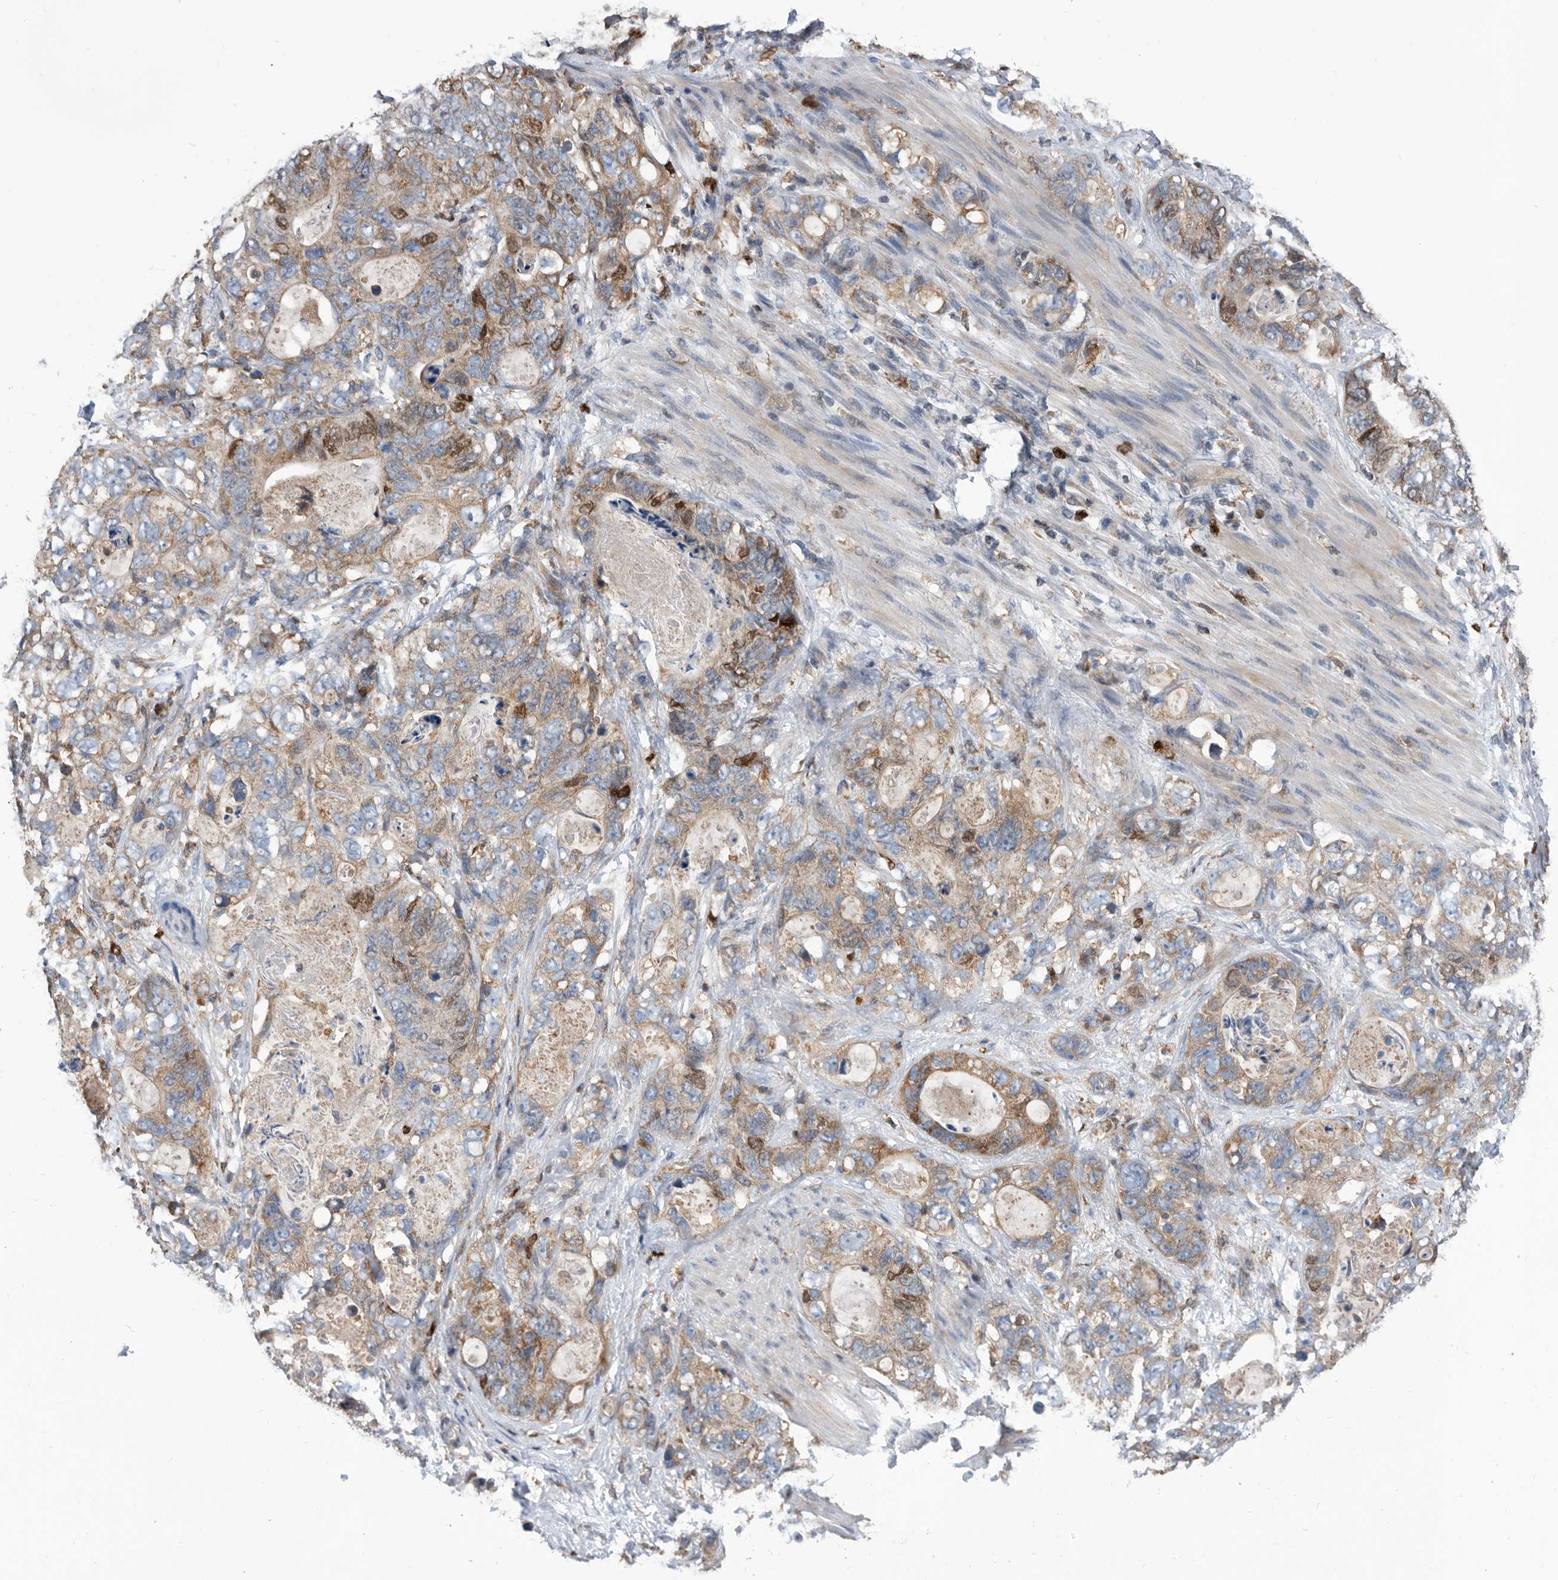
{"staining": {"intensity": "moderate", "quantity": ">75%", "location": "cytoplasmic/membranous,nuclear"}, "tissue": "stomach cancer", "cell_type": "Tumor cells", "image_type": "cancer", "snomed": [{"axis": "morphology", "description": "Normal tissue, NOS"}, {"axis": "morphology", "description": "Adenocarcinoma, NOS"}, {"axis": "topography", "description": "Stomach"}], "caption": "This is an image of IHC staining of stomach cancer, which shows moderate staining in the cytoplasmic/membranous and nuclear of tumor cells.", "gene": "ATAD2", "patient": {"sex": "female", "age": 89}}